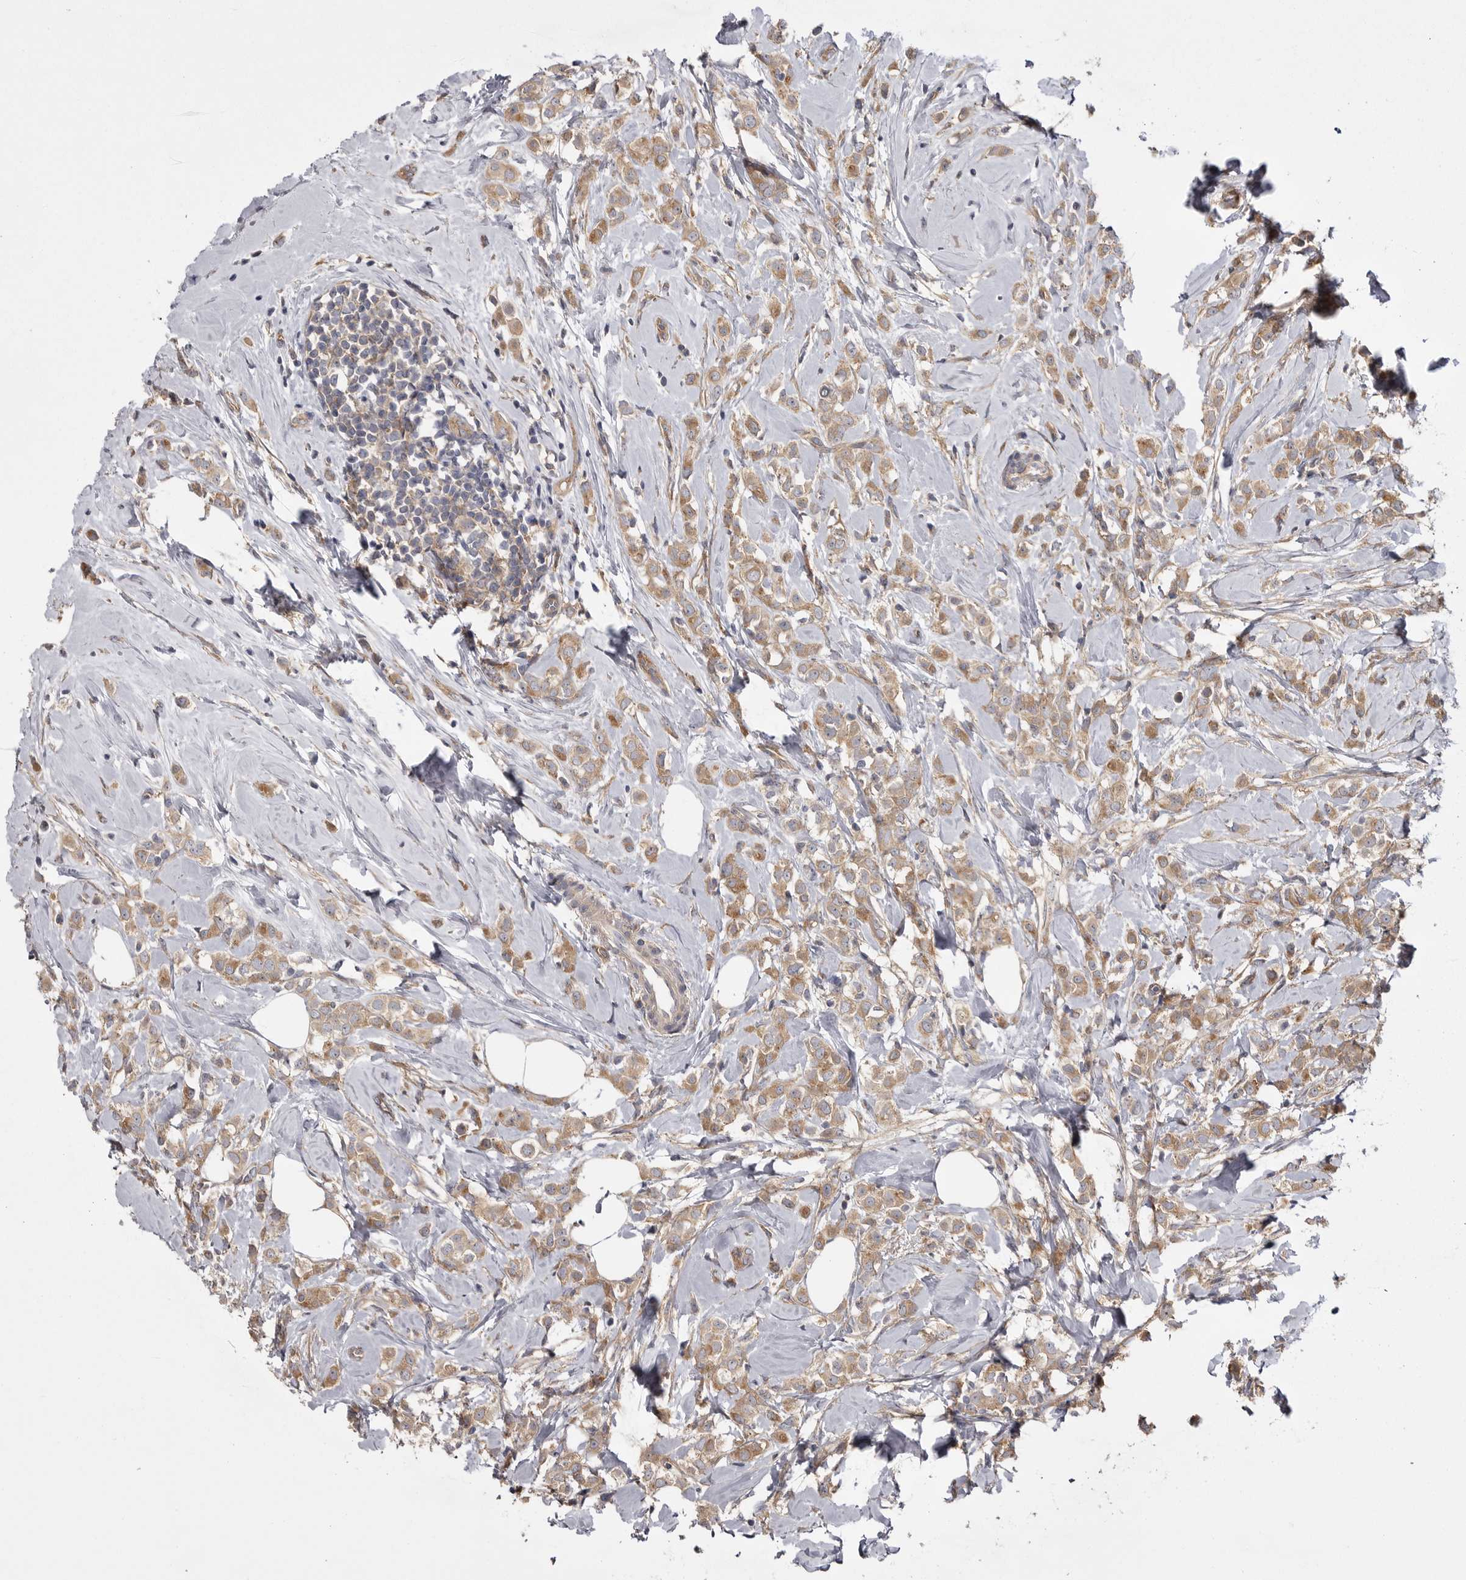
{"staining": {"intensity": "weak", "quantity": ">75%", "location": "cytoplasmic/membranous"}, "tissue": "breast cancer", "cell_type": "Tumor cells", "image_type": "cancer", "snomed": [{"axis": "morphology", "description": "Lobular carcinoma"}, {"axis": "topography", "description": "Breast"}], "caption": "Protein staining by IHC demonstrates weak cytoplasmic/membranous expression in about >75% of tumor cells in lobular carcinoma (breast). (DAB = brown stain, brightfield microscopy at high magnification).", "gene": "OSBPL9", "patient": {"sex": "female", "age": 47}}